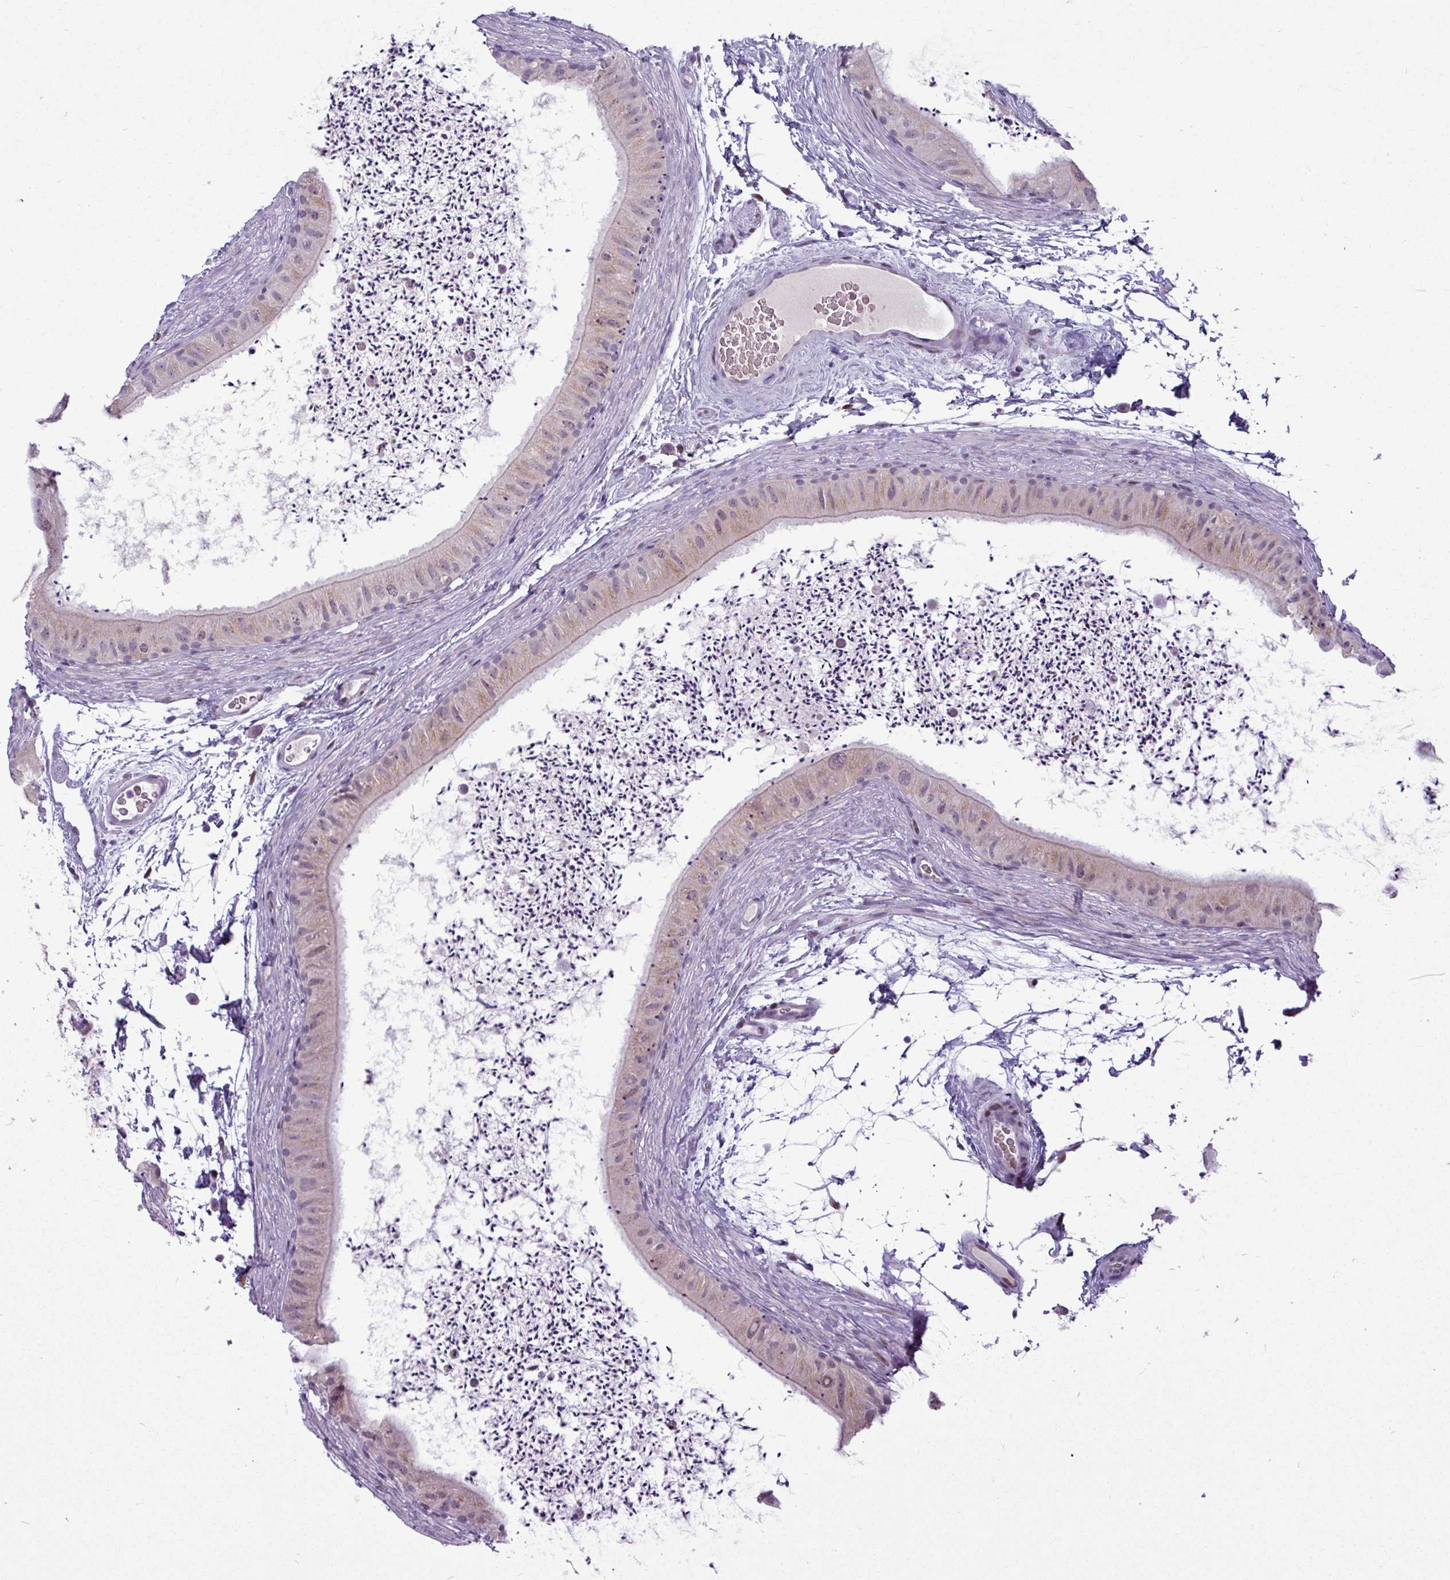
{"staining": {"intensity": "negative", "quantity": "none", "location": "none"}, "tissue": "epididymis", "cell_type": "Glandular cells", "image_type": "normal", "snomed": [{"axis": "morphology", "description": "Normal tissue, NOS"}, {"axis": "topography", "description": "Epididymis"}], "caption": "IHC image of unremarkable epididymis: human epididymis stained with DAB (3,3'-diaminobenzidine) shows no significant protein positivity in glandular cells.", "gene": "SLC66A2", "patient": {"sex": "male", "age": 50}}